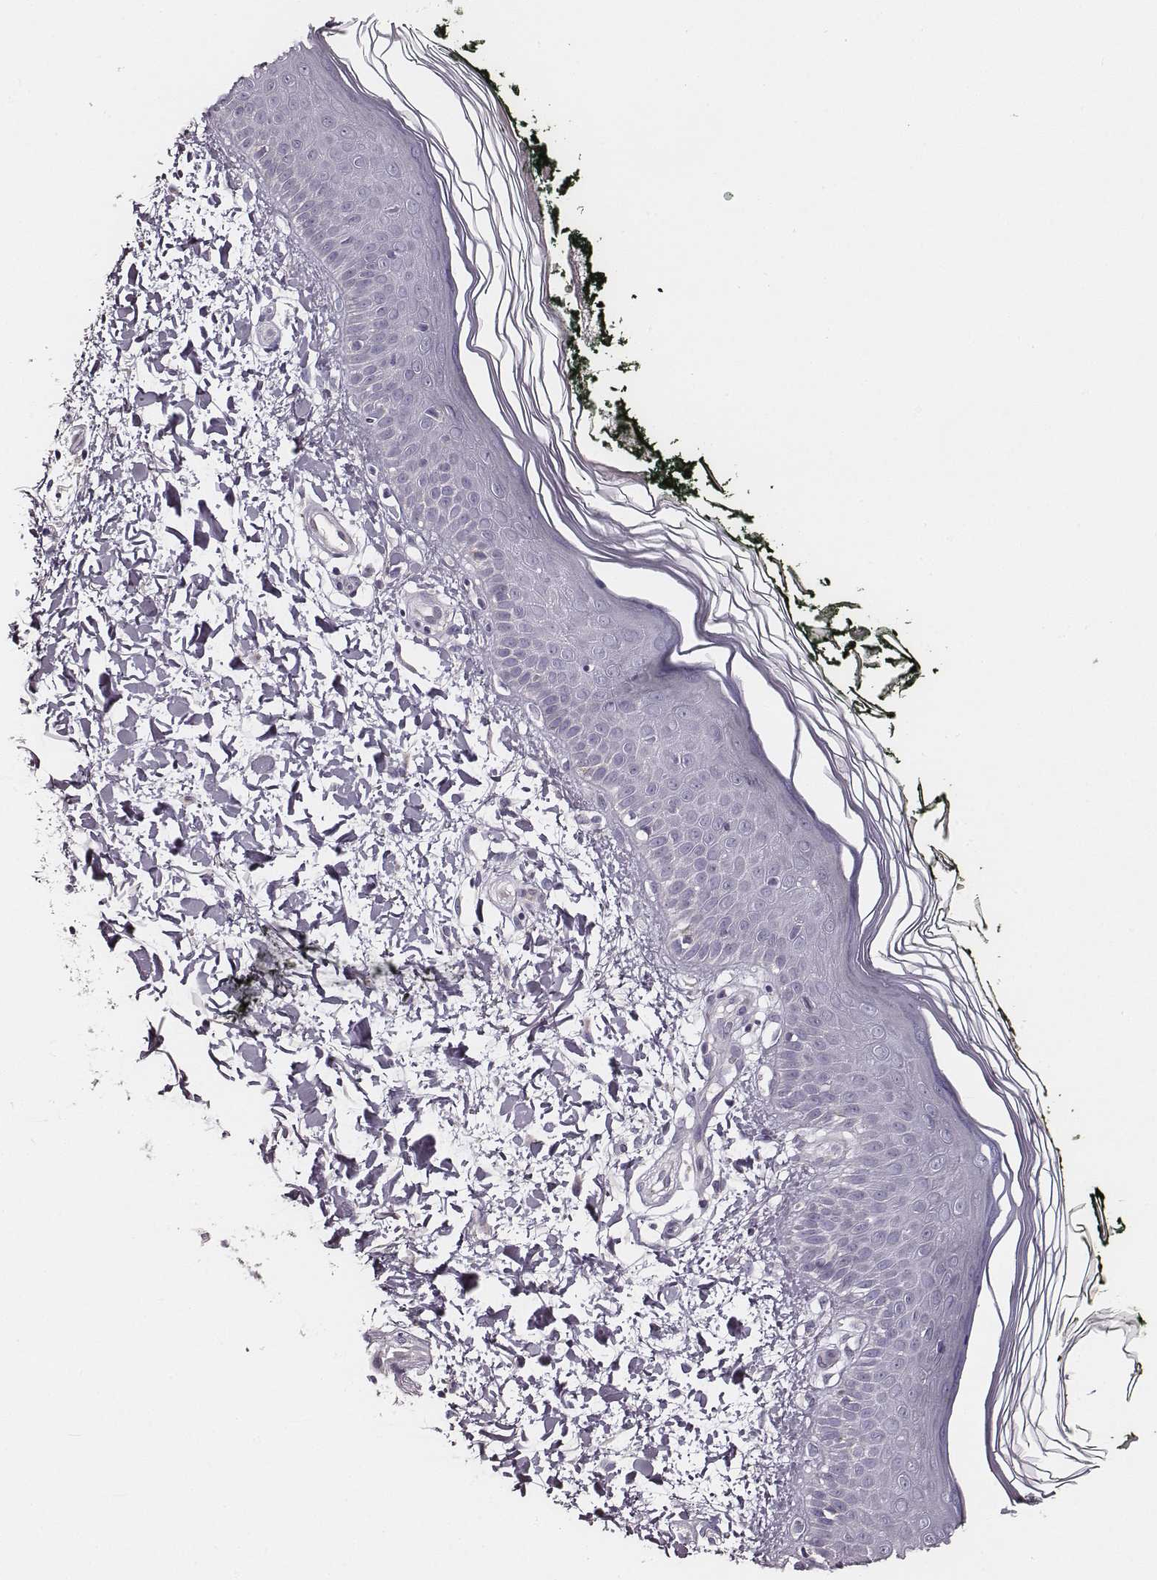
{"staining": {"intensity": "negative", "quantity": "none", "location": "none"}, "tissue": "skin", "cell_type": "Fibroblasts", "image_type": "normal", "snomed": [{"axis": "morphology", "description": "Normal tissue, NOS"}, {"axis": "topography", "description": "Skin"}], "caption": "High power microscopy histopathology image of an IHC image of benign skin, revealing no significant staining in fibroblasts.", "gene": "UBL4B", "patient": {"sex": "female", "age": 62}}